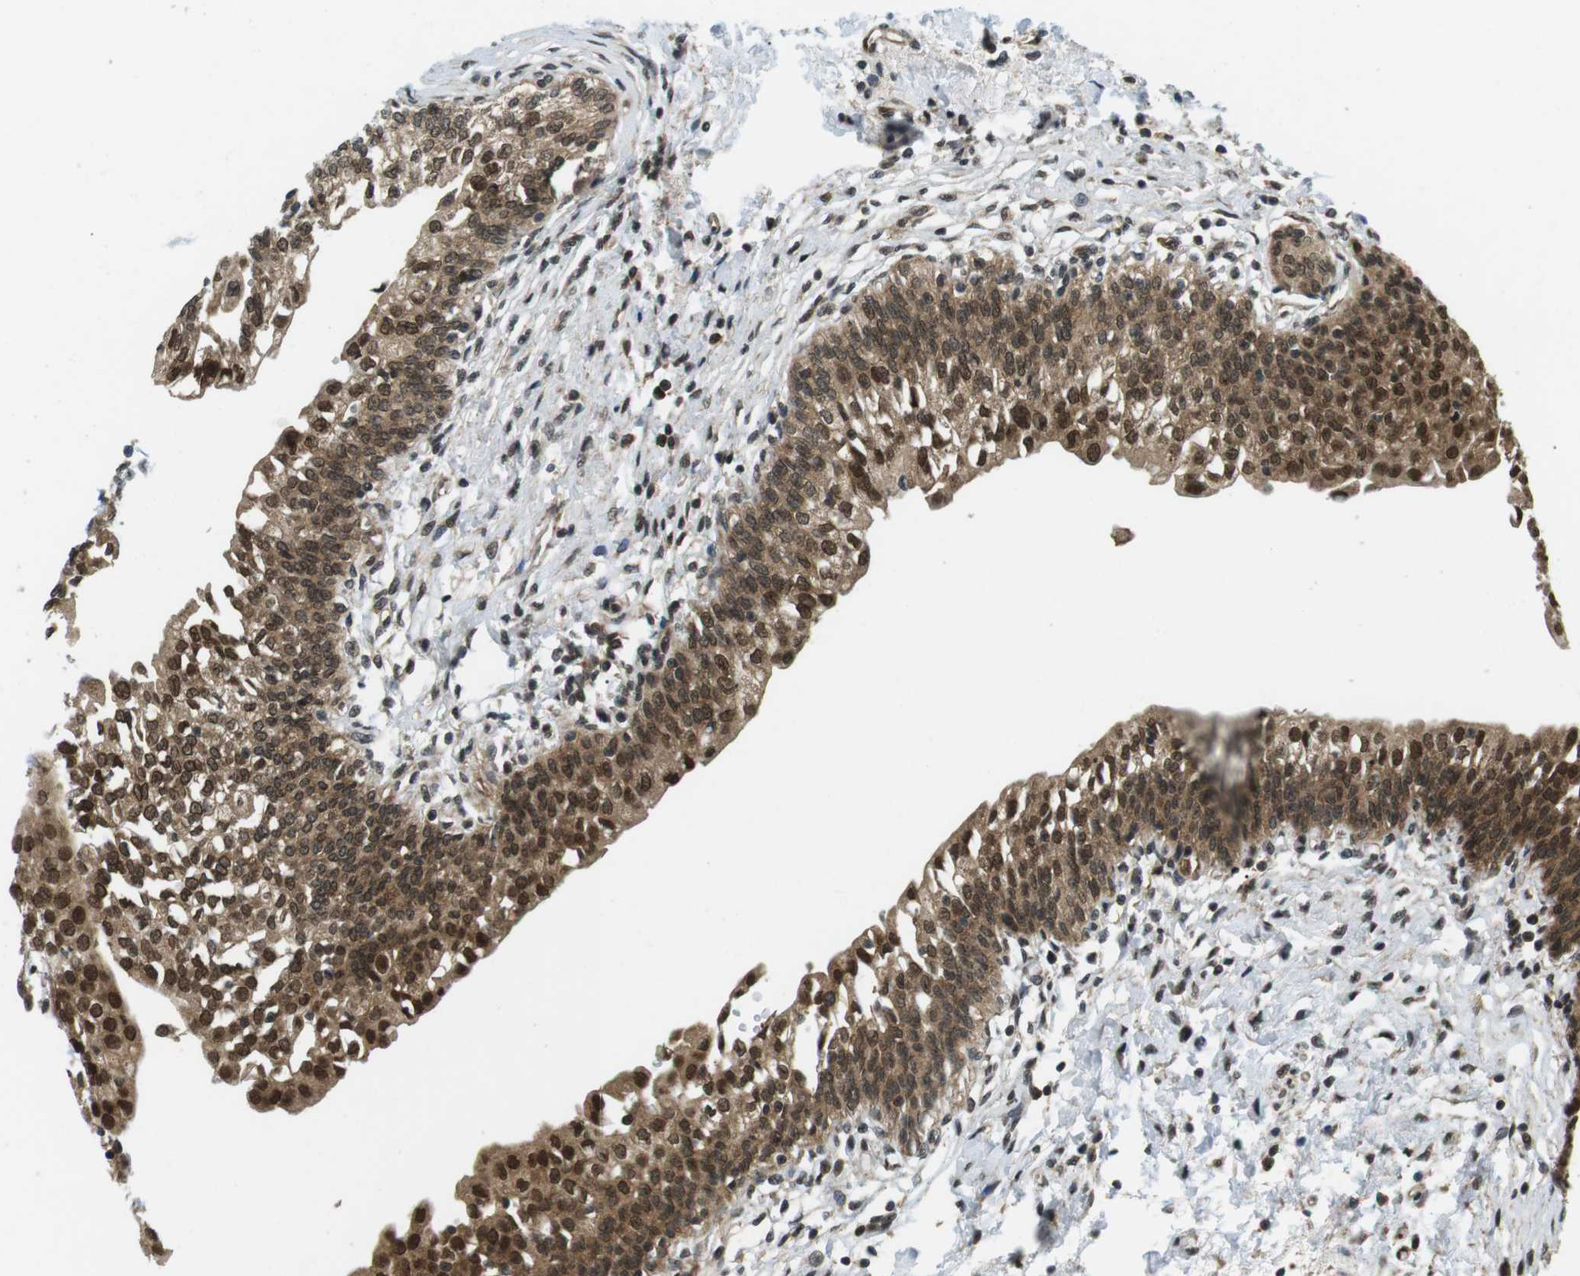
{"staining": {"intensity": "strong", "quantity": ">75%", "location": "cytoplasmic/membranous,nuclear"}, "tissue": "urinary bladder", "cell_type": "Urothelial cells", "image_type": "normal", "snomed": [{"axis": "morphology", "description": "Normal tissue, NOS"}, {"axis": "topography", "description": "Urinary bladder"}], "caption": "Unremarkable urinary bladder reveals strong cytoplasmic/membranous,nuclear expression in approximately >75% of urothelial cells.", "gene": "CSNK2B", "patient": {"sex": "male", "age": 55}}